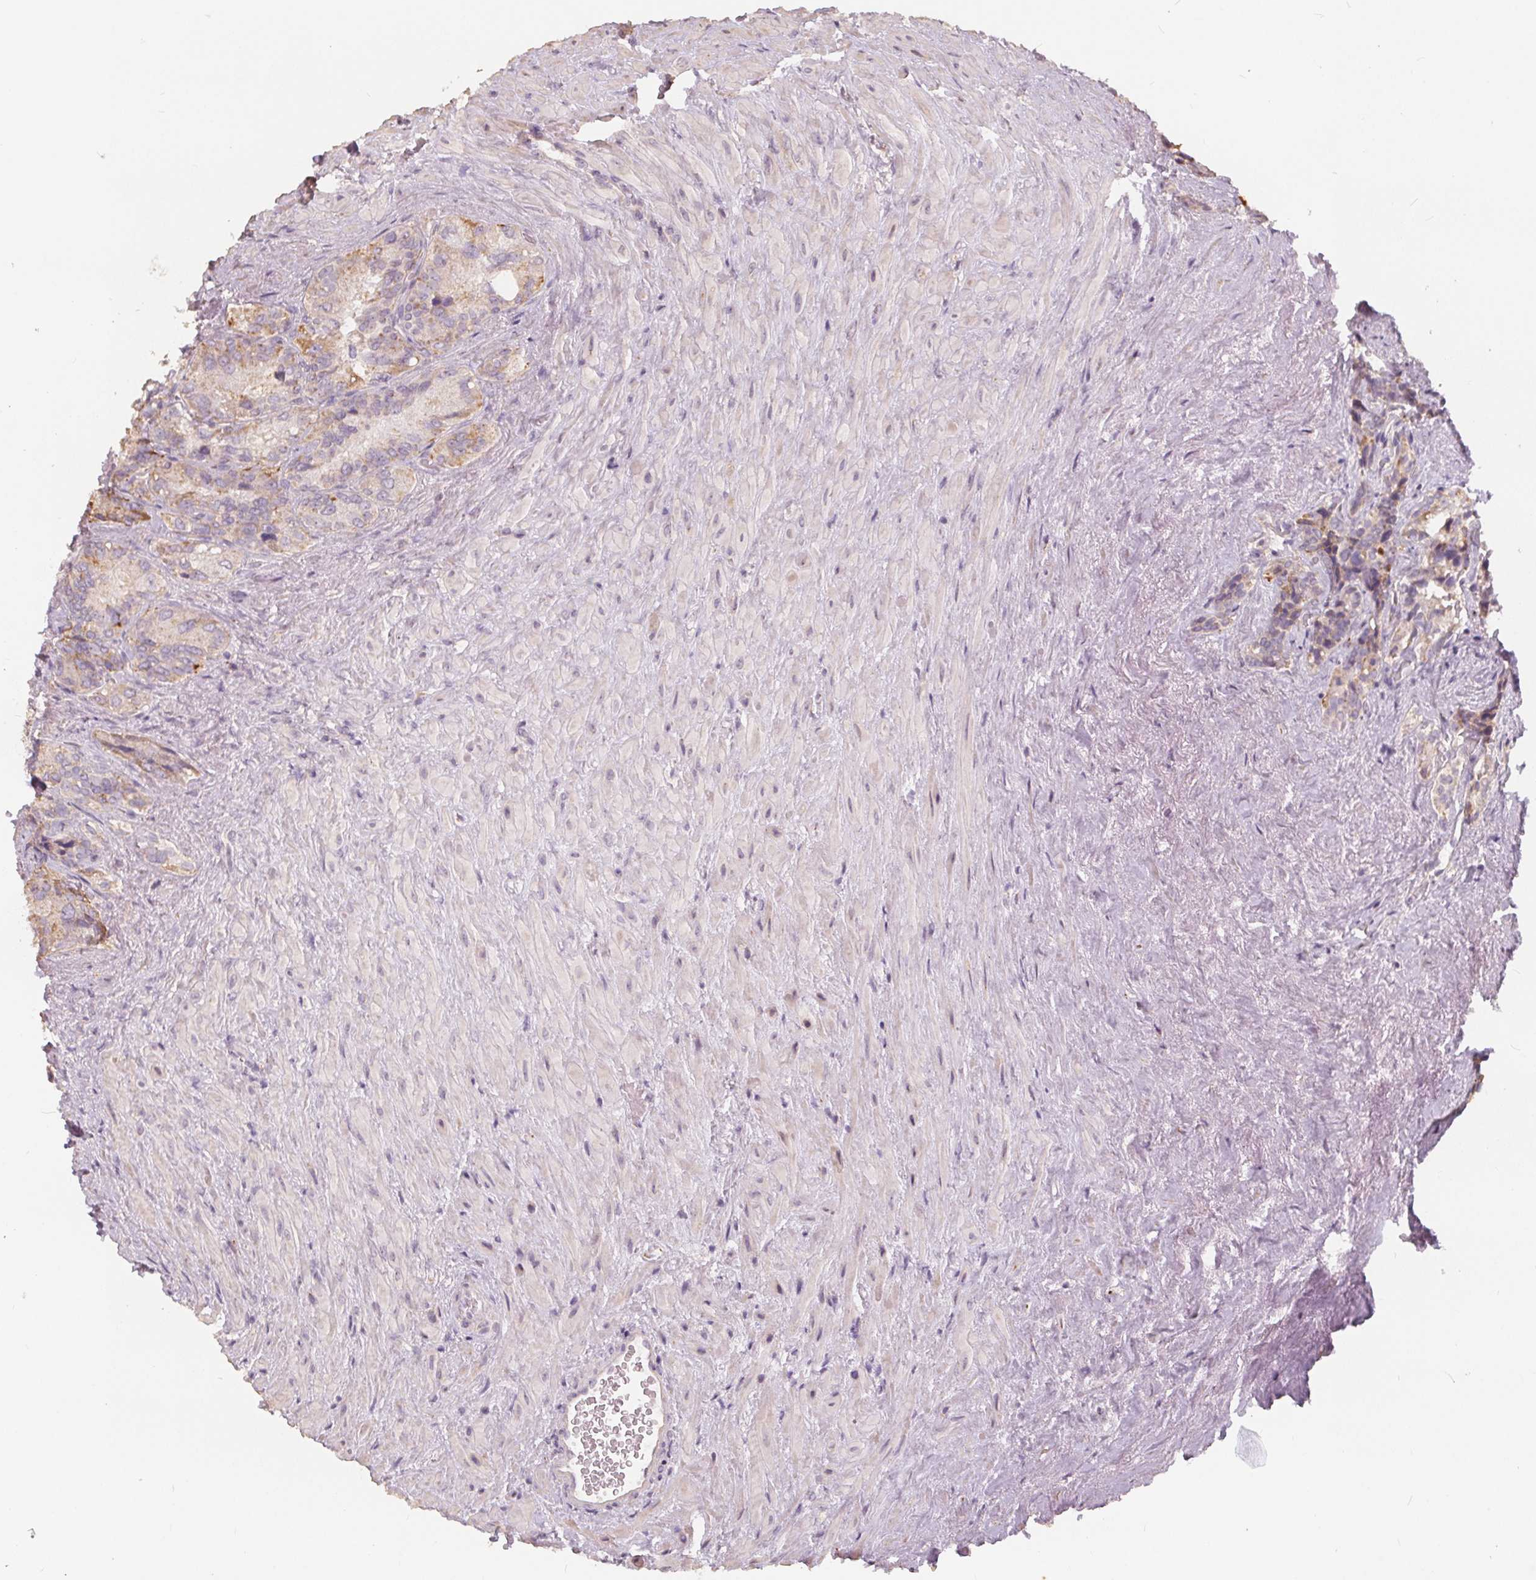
{"staining": {"intensity": "weak", "quantity": "<25%", "location": "cytoplasmic/membranous"}, "tissue": "seminal vesicle", "cell_type": "Glandular cells", "image_type": "normal", "snomed": [{"axis": "morphology", "description": "Normal tissue, NOS"}, {"axis": "topography", "description": "Seminal veicle"}], "caption": "This is a histopathology image of immunohistochemistry staining of unremarkable seminal vesicle, which shows no expression in glandular cells.", "gene": "DRC3", "patient": {"sex": "male", "age": 69}}